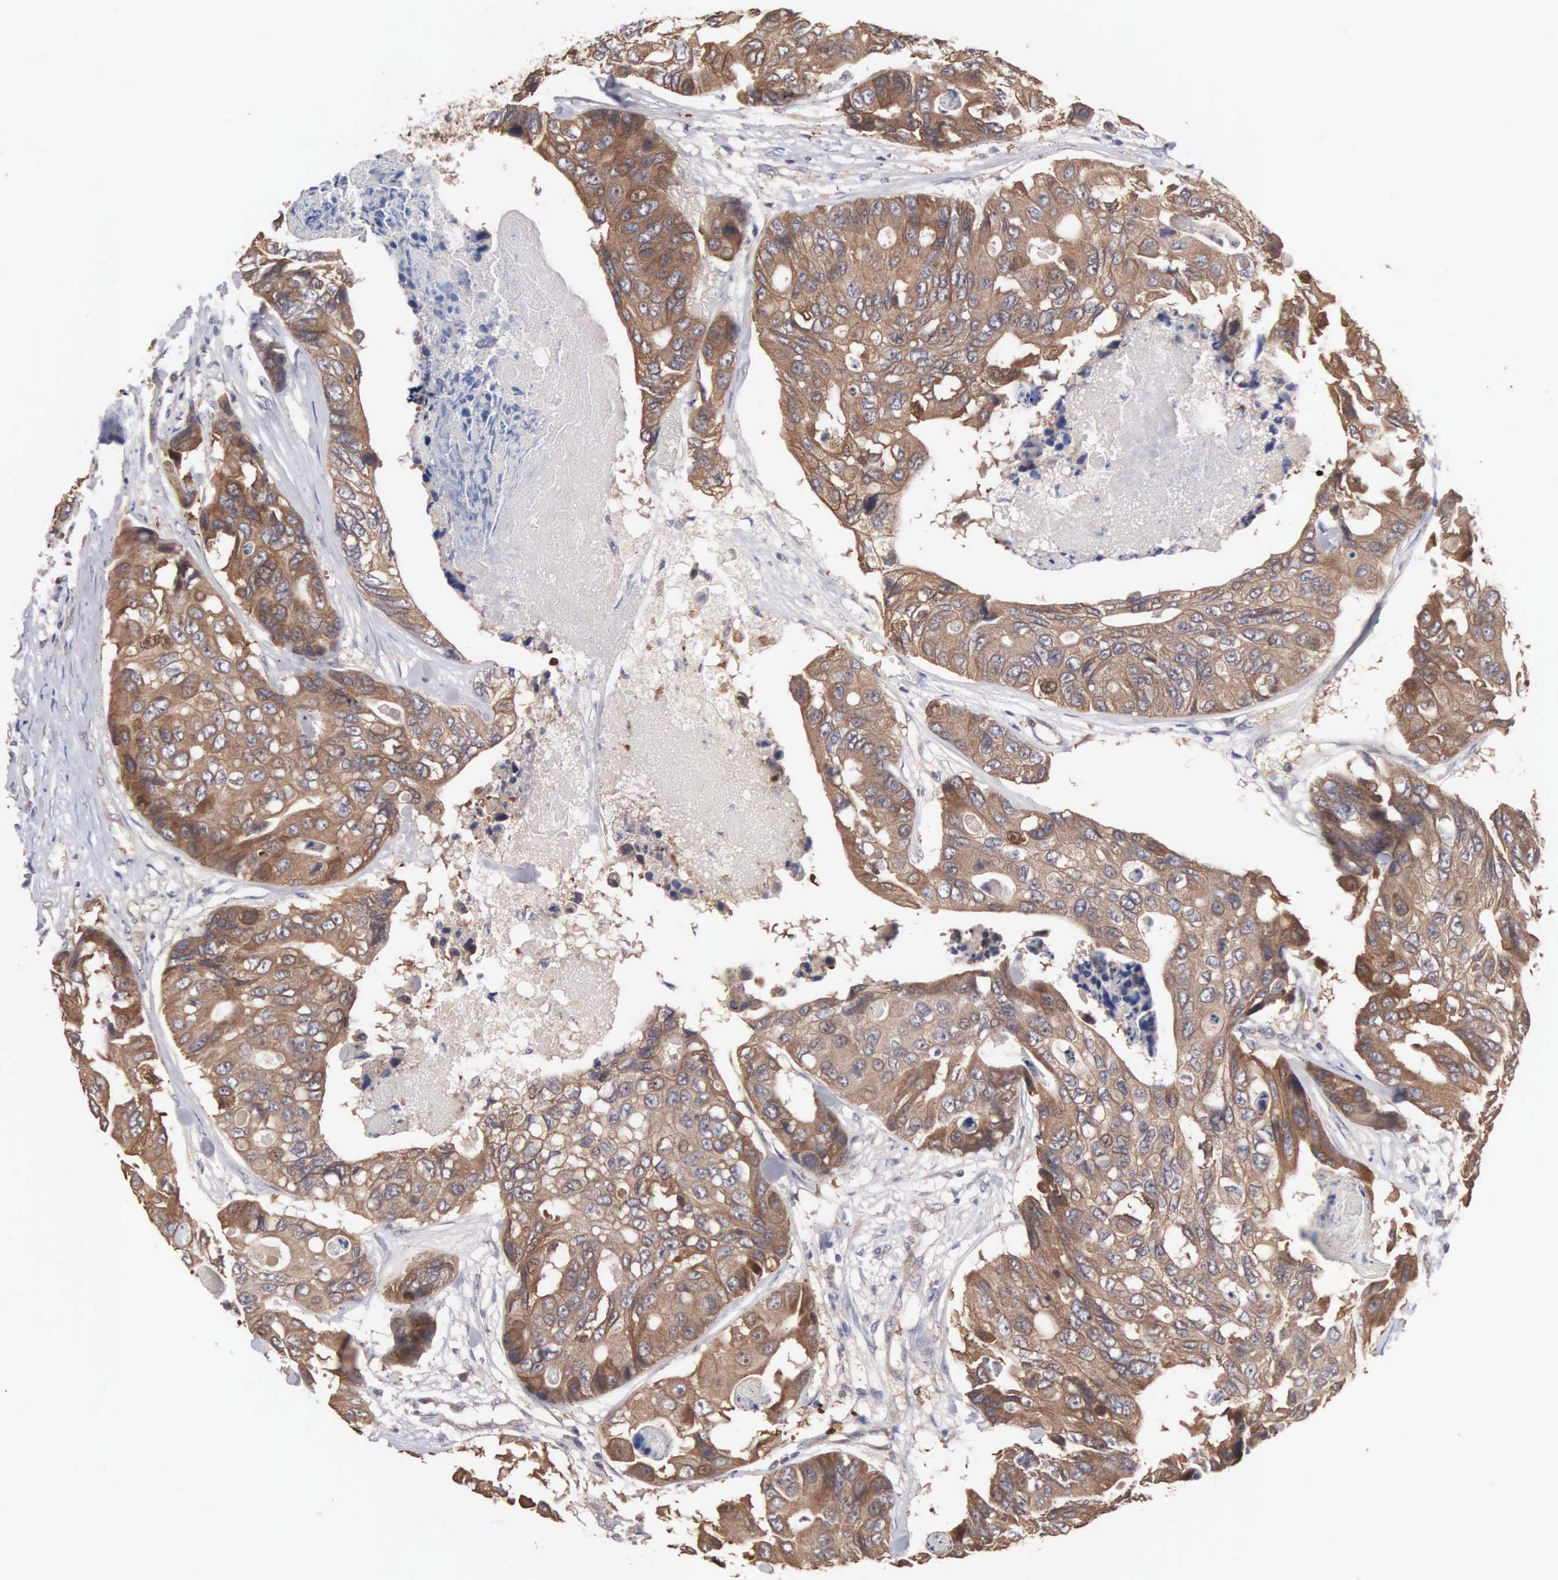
{"staining": {"intensity": "strong", "quantity": ">75%", "location": "cytoplasmic/membranous"}, "tissue": "colorectal cancer", "cell_type": "Tumor cells", "image_type": "cancer", "snomed": [{"axis": "morphology", "description": "Adenocarcinoma, NOS"}, {"axis": "topography", "description": "Colon"}], "caption": "Human adenocarcinoma (colorectal) stained with a protein marker demonstrates strong staining in tumor cells.", "gene": "INF2", "patient": {"sex": "female", "age": 86}}